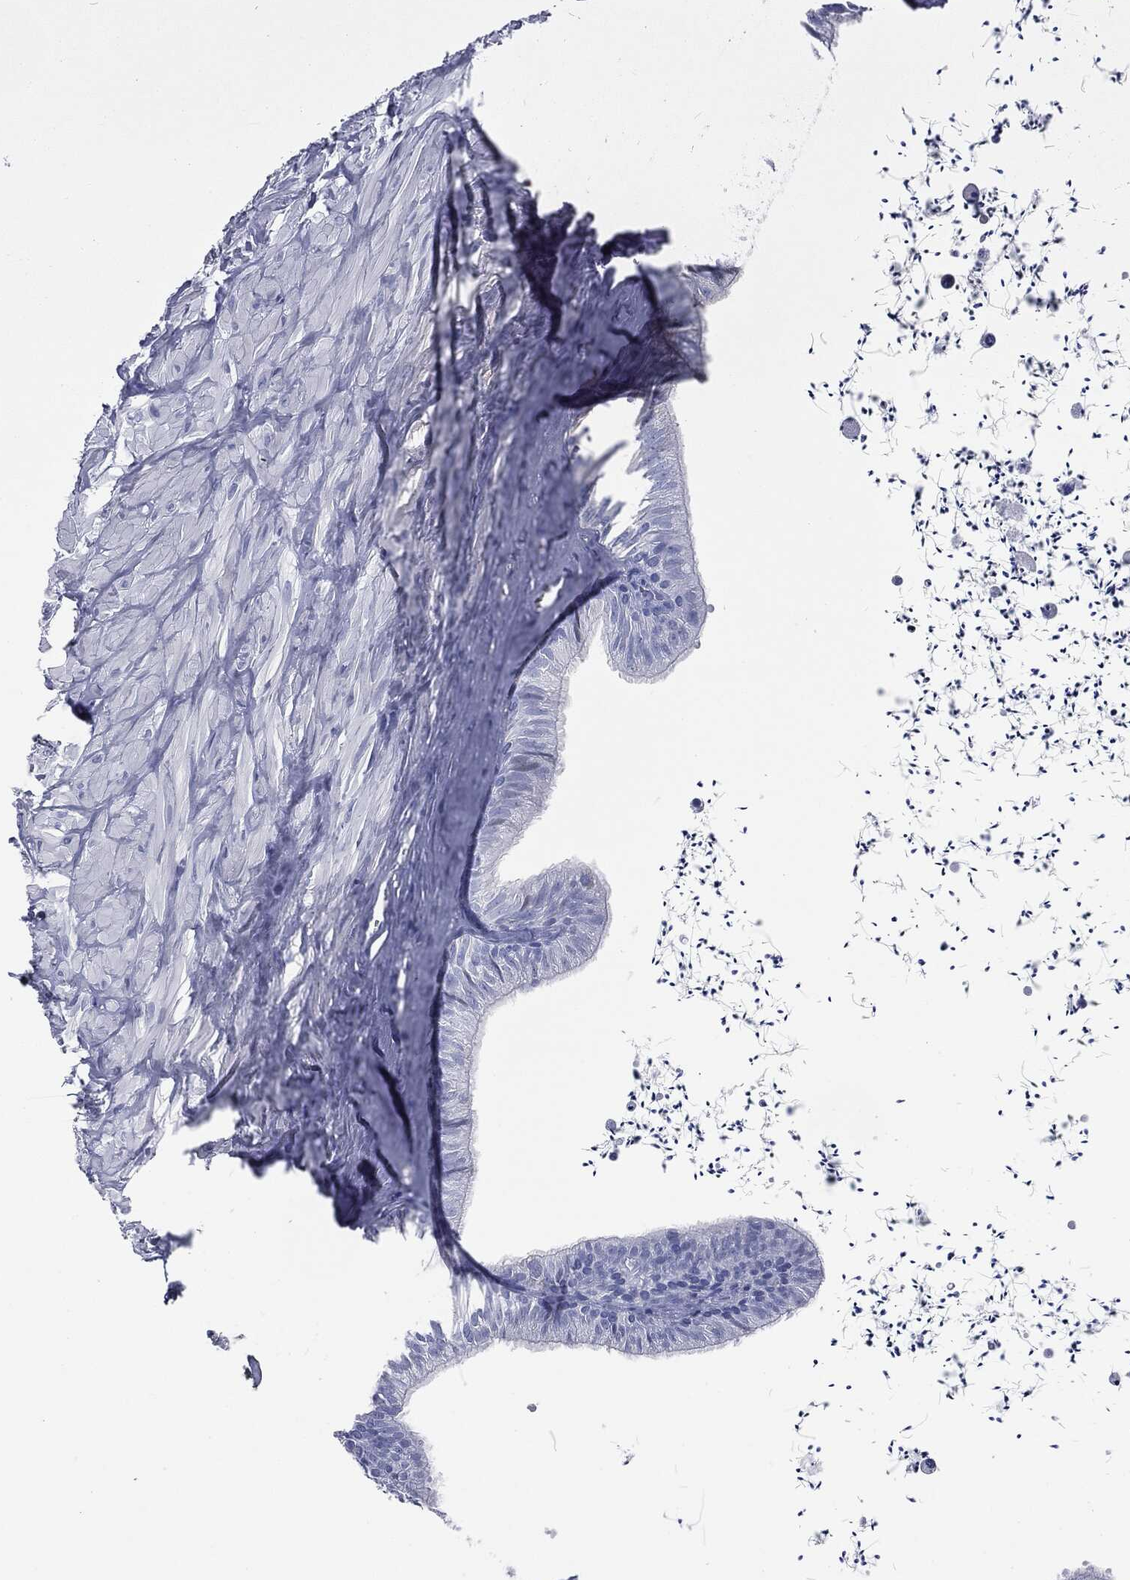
{"staining": {"intensity": "negative", "quantity": "none", "location": "none"}, "tissue": "epididymis", "cell_type": "Glandular cells", "image_type": "normal", "snomed": [{"axis": "morphology", "description": "Normal tissue, NOS"}, {"axis": "topography", "description": "Epididymis"}], "caption": "Immunohistochemistry of unremarkable human epididymis shows no staining in glandular cells. (DAB IHC, high magnification).", "gene": "ATP2A1", "patient": {"sex": "male", "age": 32}}